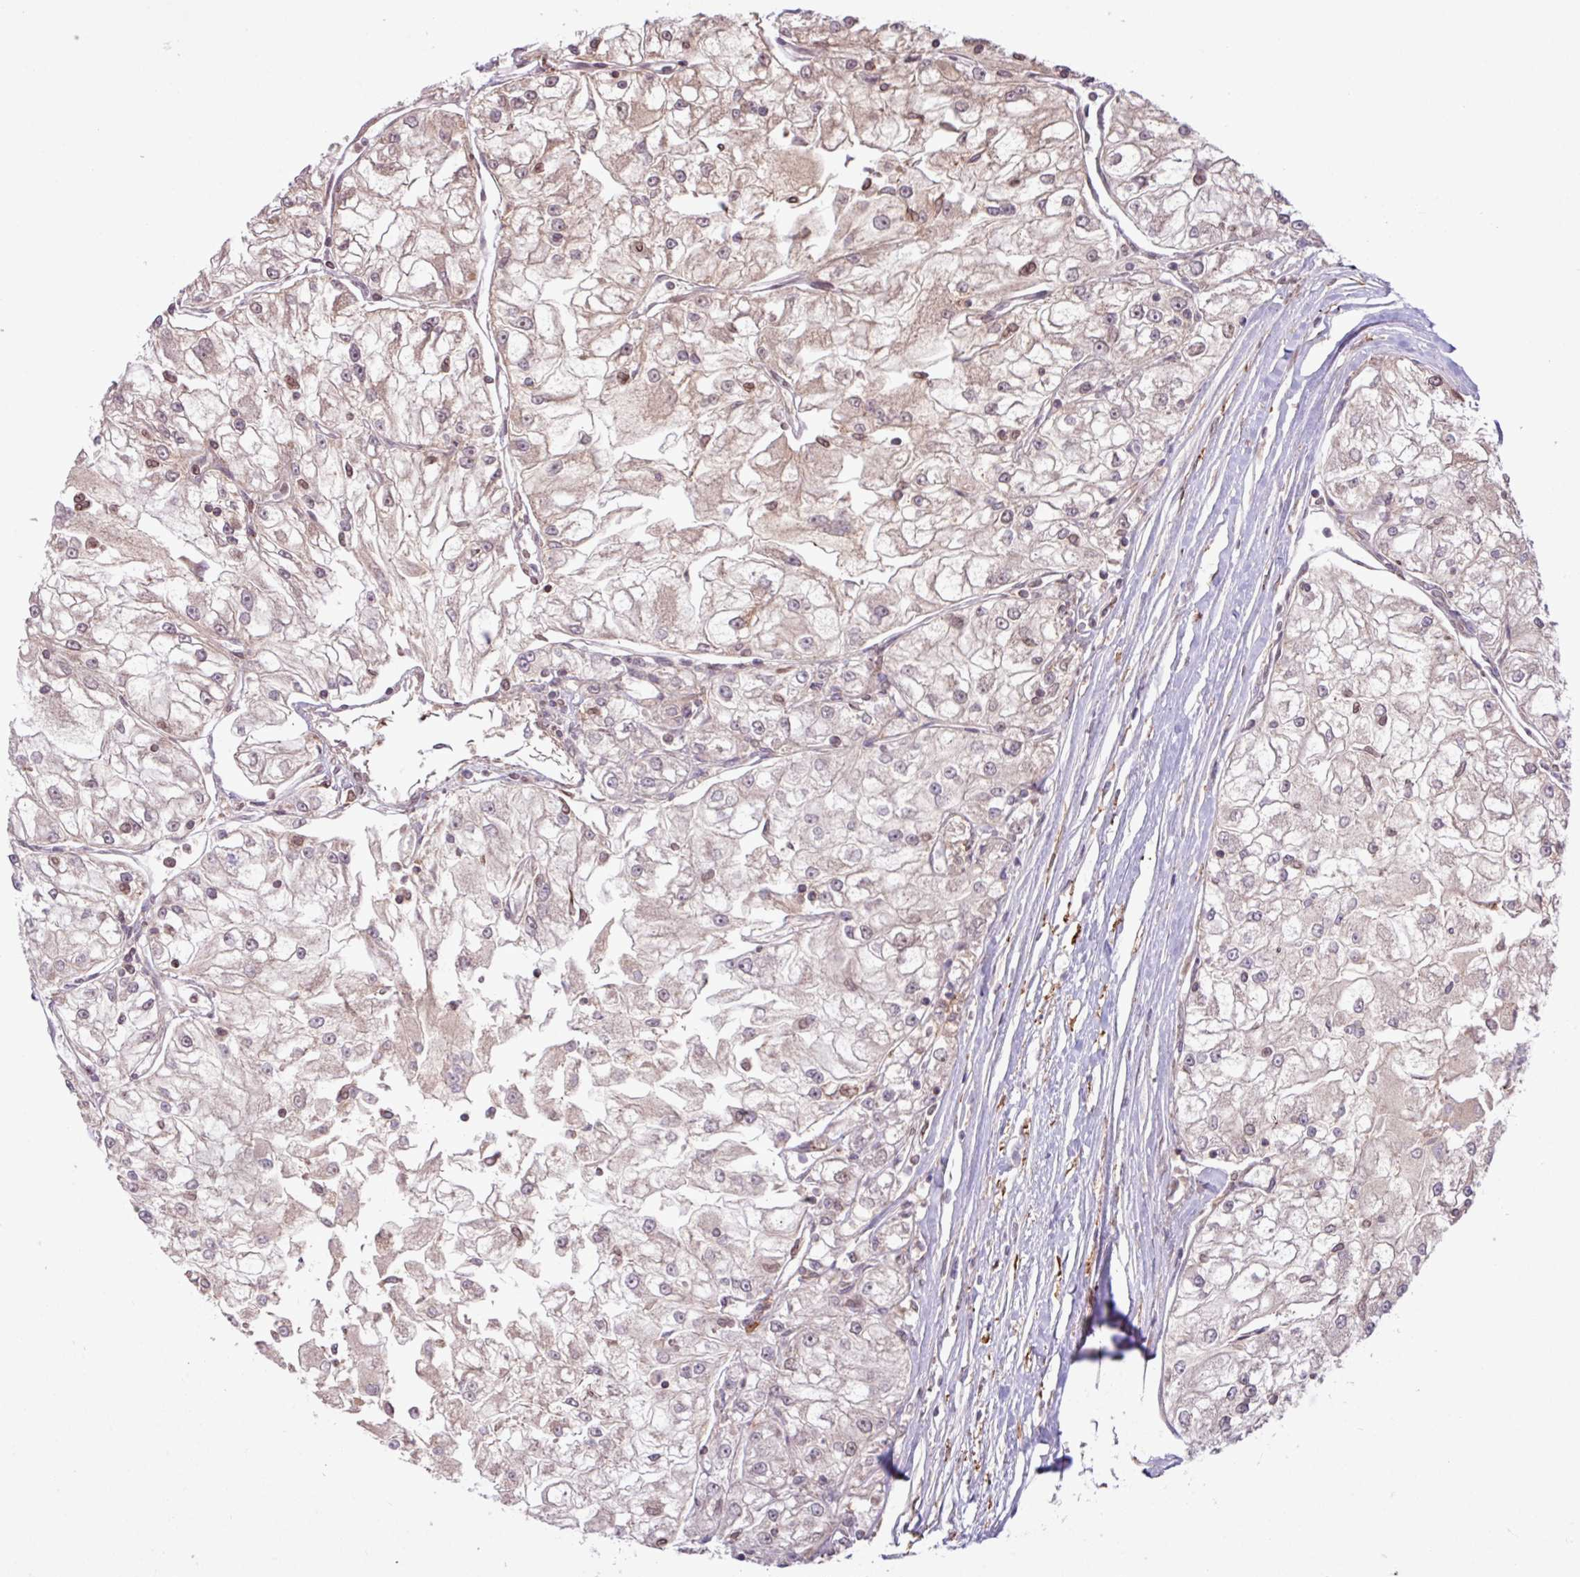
{"staining": {"intensity": "weak", "quantity": "<25%", "location": "cytoplasmic/membranous"}, "tissue": "renal cancer", "cell_type": "Tumor cells", "image_type": "cancer", "snomed": [{"axis": "morphology", "description": "Adenocarcinoma, NOS"}, {"axis": "topography", "description": "Kidney"}], "caption": "The micrograph exhibits no significant staining in tumor cells of renal cancer (adenocarcinoma).", "gene": "ARHGEF25", "patient": {"sex": "female", "age": 72}}